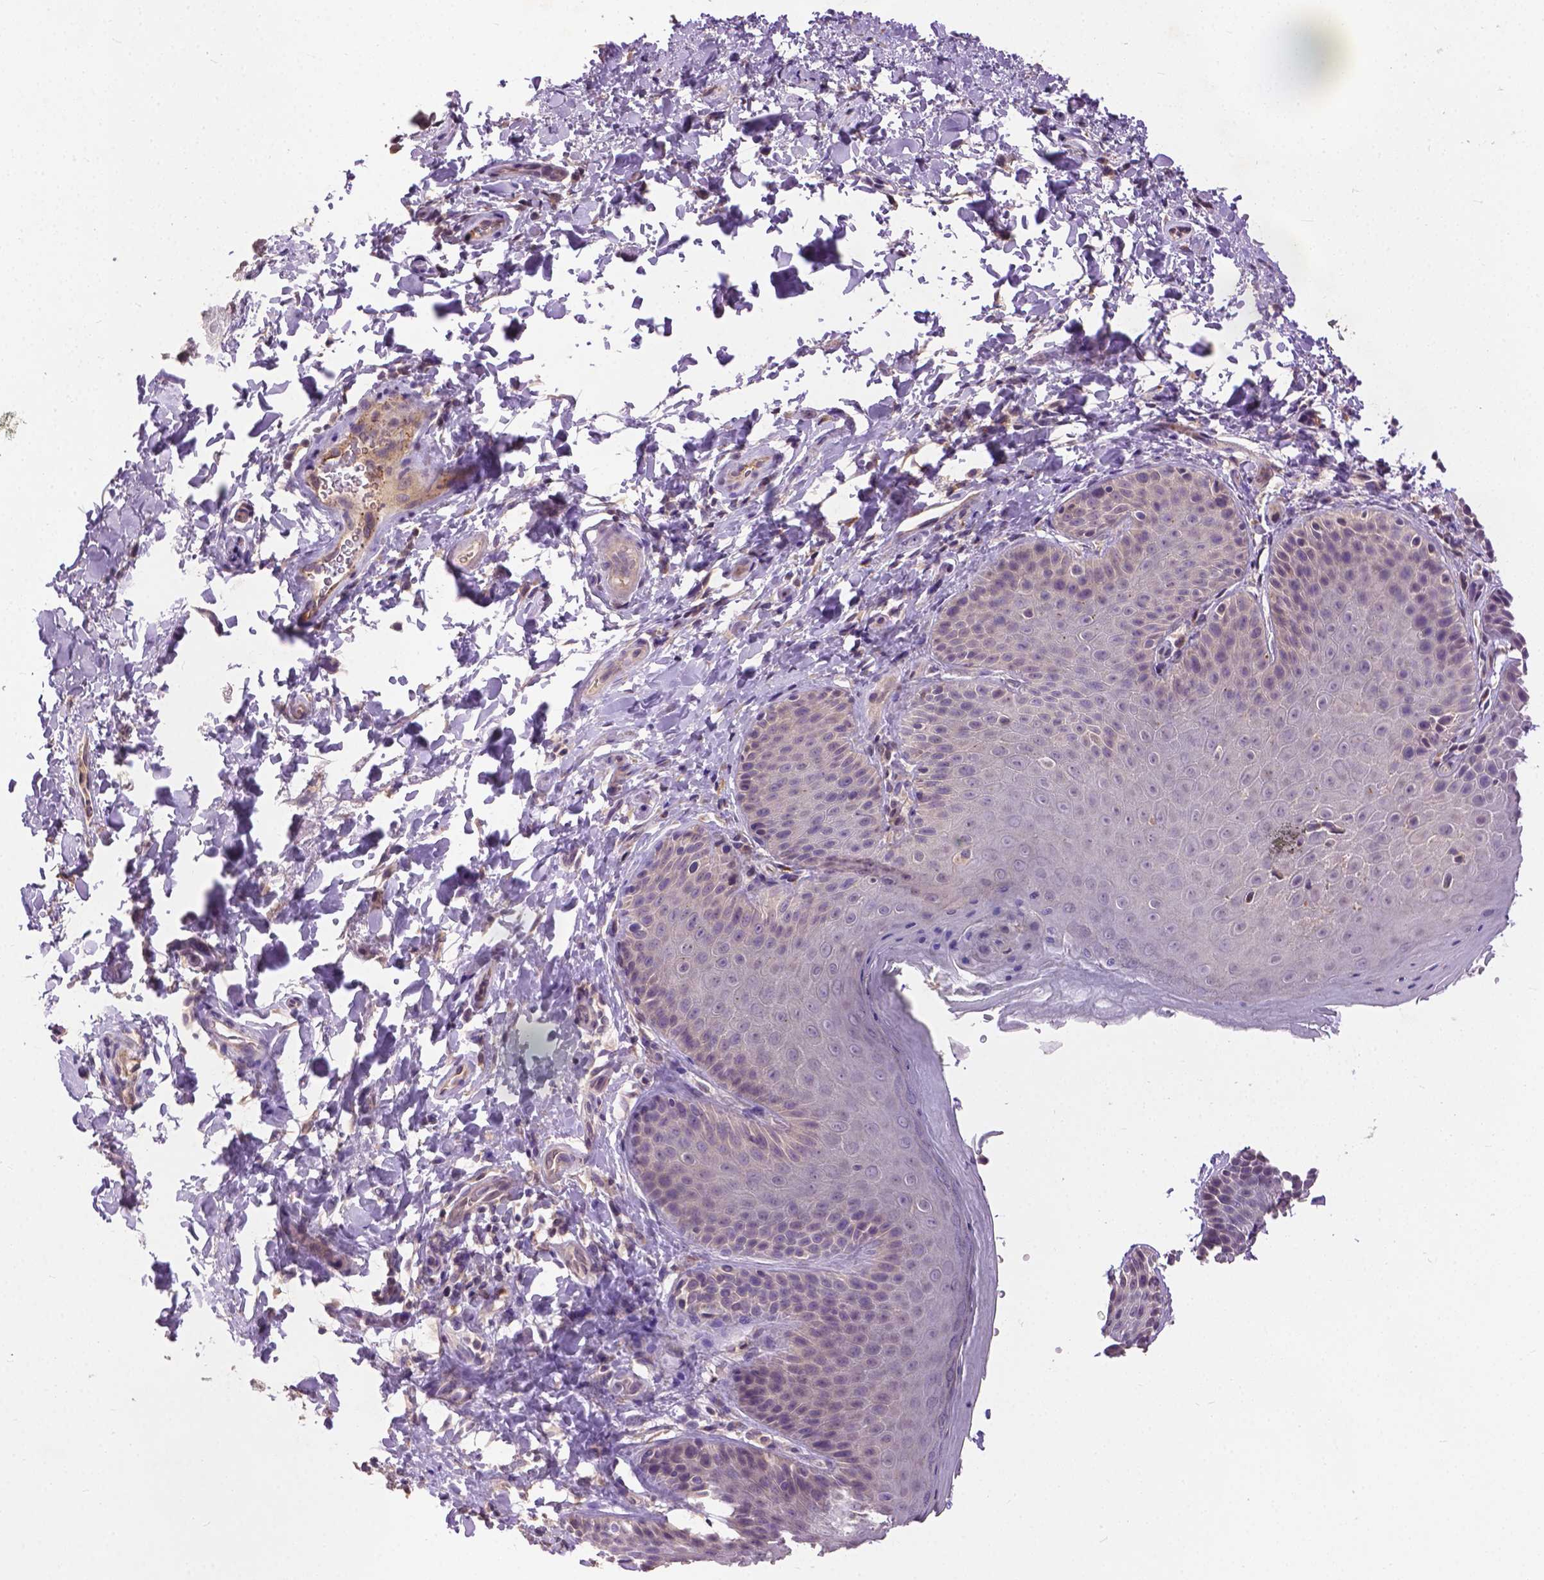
{"staining": {"intensity": "negative", "quantity": "none", "location": "none"}, "tissue": "skin", "cell_type": "Epidermal cells", "image_type": "normal", "snomed": [{"axis": "morphology", "description": "Normal tissue, NOS"}, {"axis": "topography", "description": "Anal"}, {"axis": "topography", "description": "Peripheral nerve tissue"}], "caption": "Image shows no protein staining in epidermal cells of benign skin. The staining is performed using DAB (3,3'-diaminobenzidine) brown chromogen with nuclei counter-stained in using hematoxylin.", "gene": "ZNF337", "patient": {"sex": "male", "age": 51}}